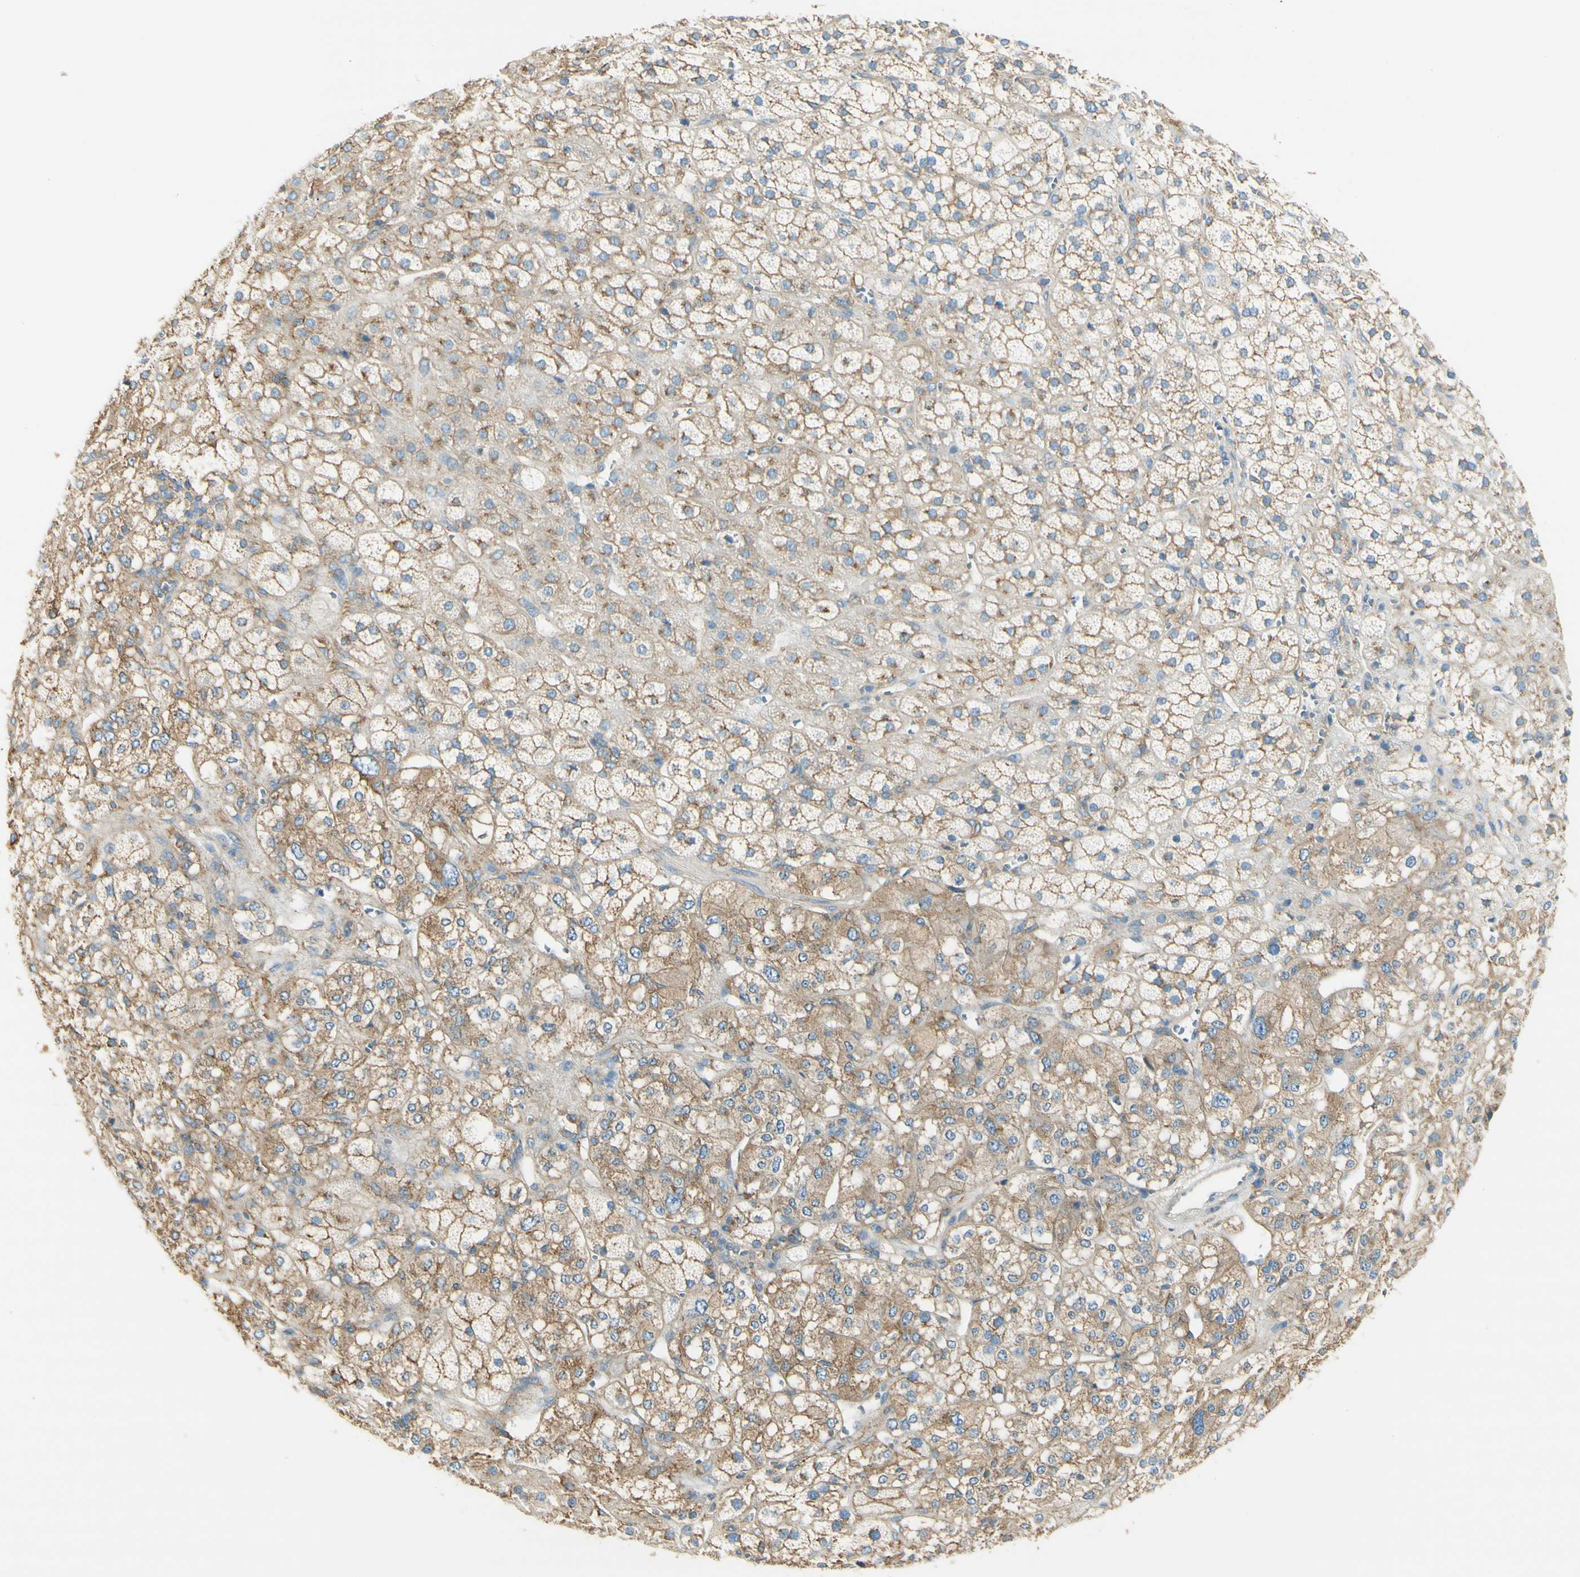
{"staining": {"intensity": "weak", "quantity": ">75%", "location": "cytoplasmic/membranous"}, "tissue": "adrenal gland", "cell_type": "Glandular cells", "image_type": "normal", "snomed": [{"axis": "morphology", "description": "Normal tissue, NOS"}, {"axis": "topography", "description": "Adrenal gland"}], "caption": "Protein analysis of benign adrenal gland exhibits weak cytoplasmic/membranous expression in approximately >75% of glandular cells. The staining was performed using DAB to visualize the protein expression in brown, while the nuclei were stained in blue with hematoxylin (Magnification: 20x).", "gene": "CLTC", "patient": {"sex": "male", "age": 56}}